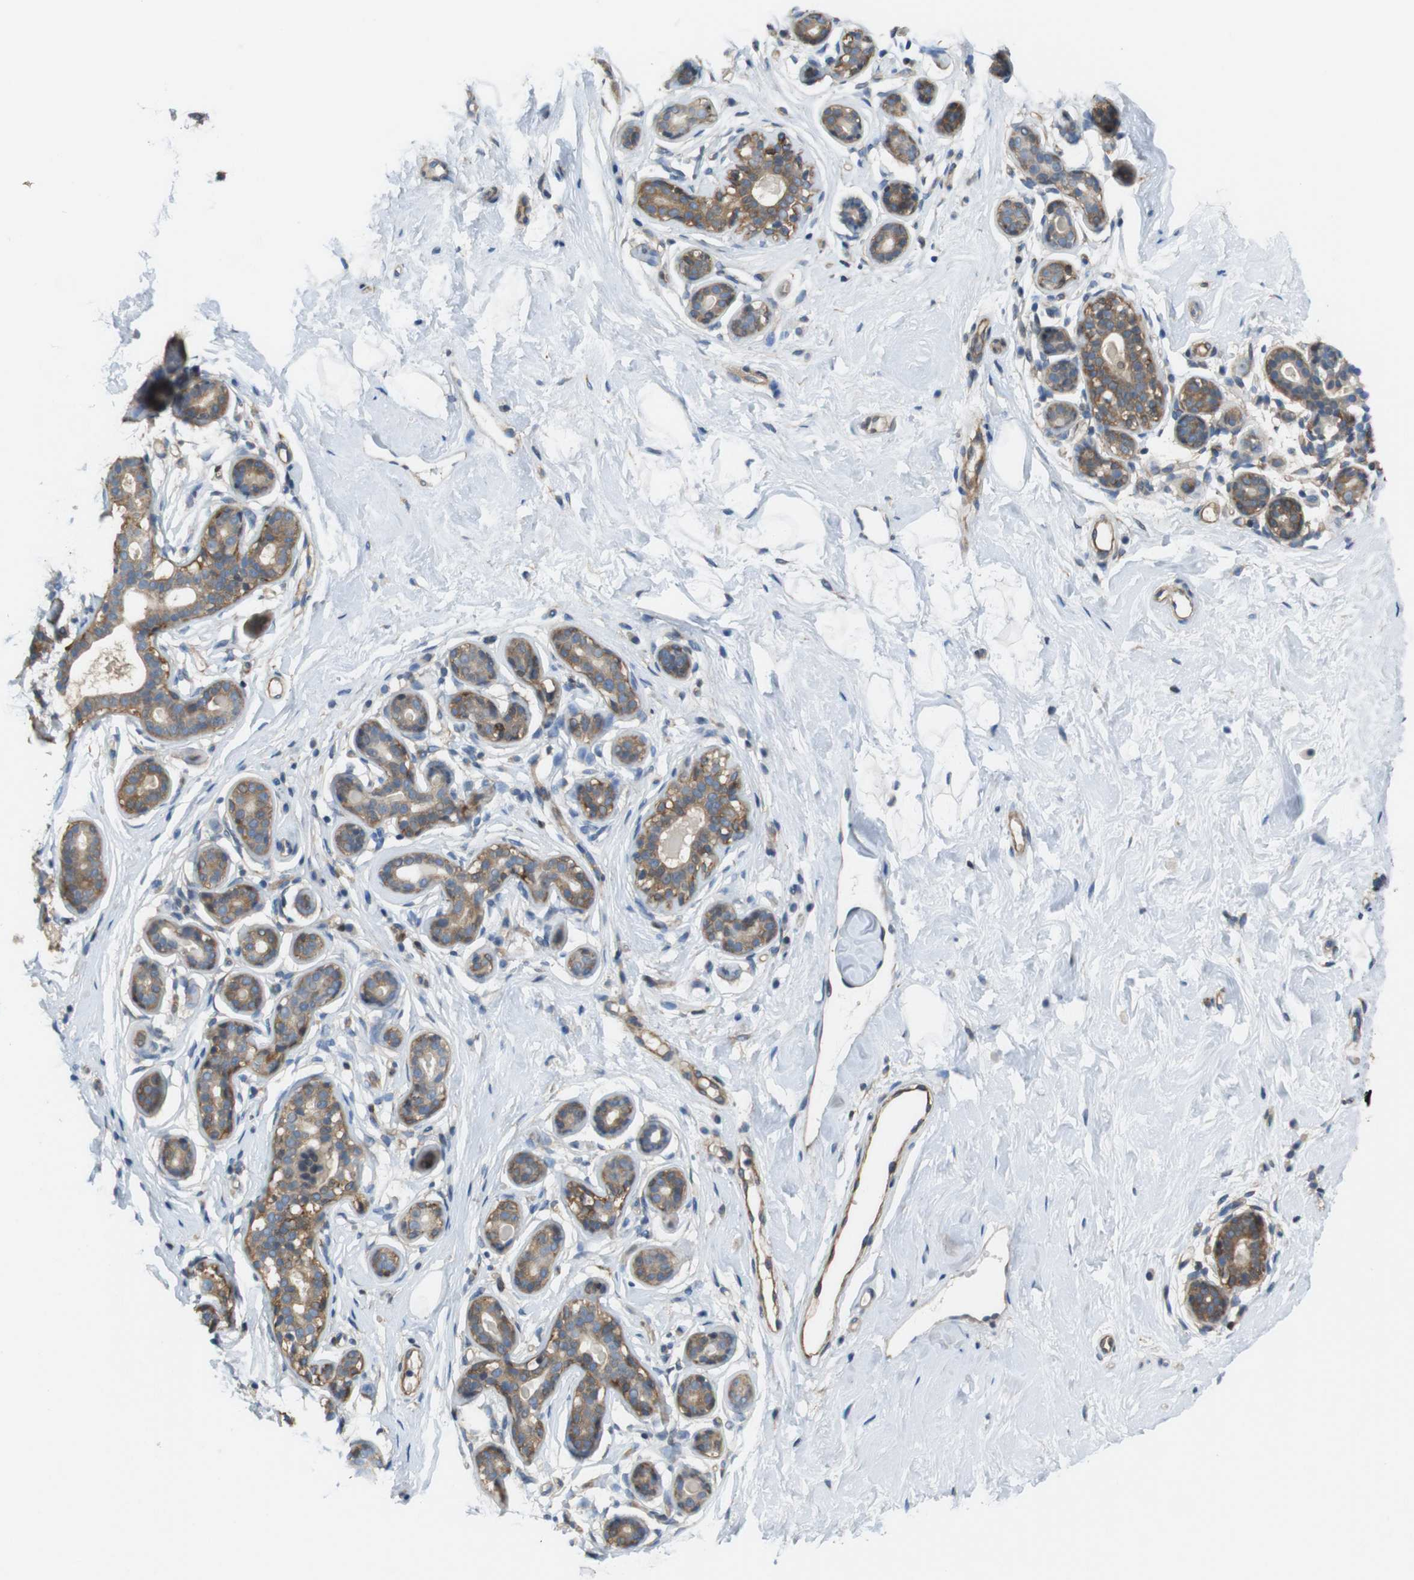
{"staining": {"intensity": "negative", "quantity": "none", "location": "none"}, "tissue": "breast", "cell_type": "Adipocytes", "image_type": "normal", "snomed": [{"axis": "morphology", "description": "Normal tissue, NOS"}, {"axis": "topography", "description": "Breast"}], "caption": "Photomicrograph shows no protein positivity in adipocytes of unremarkable breast. (Immunohistochemistry, brightfield microscopy, high magnification).", "gene": "PCDH10", "patient": {"sex": "female", "age": 23}}